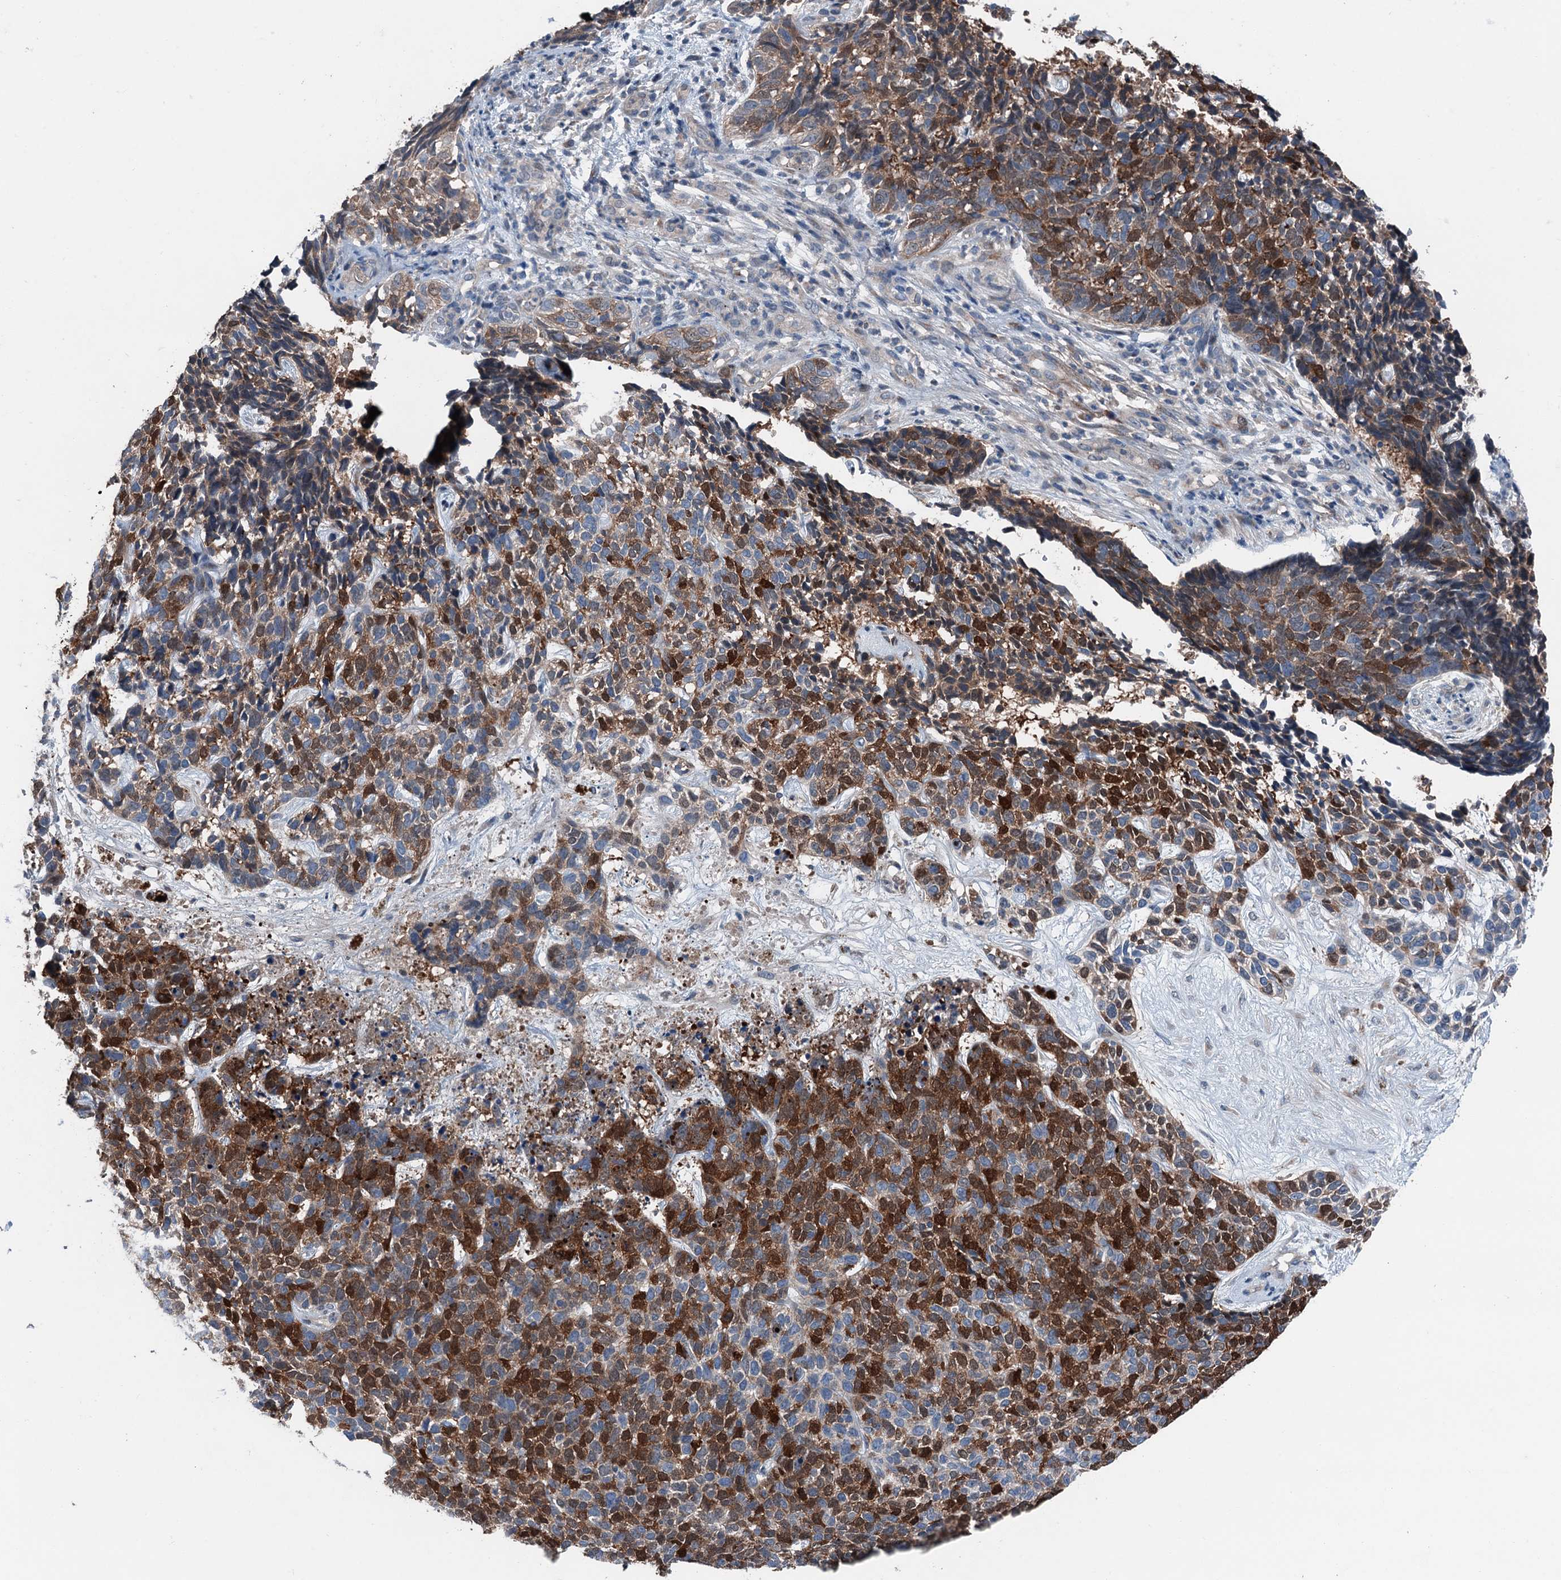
{"staining": {"intensity": "strong", "quantity": "25%-75%", "location": "cytoplasmic/membranous,nuclear"}, "tissue": "skin cancer", "cell_type": "Tumor cells", "image_type": "cancer", "snomed": [{"axis": "morphology", "description": "Basal cell carcinoma"}, {"axis": "topography", "description": "Skin"}], "caption": "Basal cell carcinoma (skin) stained with a brown dye displays strong cytoplasmic/membranous and nuclear positive positivity in about 25%-75% of tumor cells.", "gene": "SLC2A10", "patient": {"sex": "female", "age": 84}}